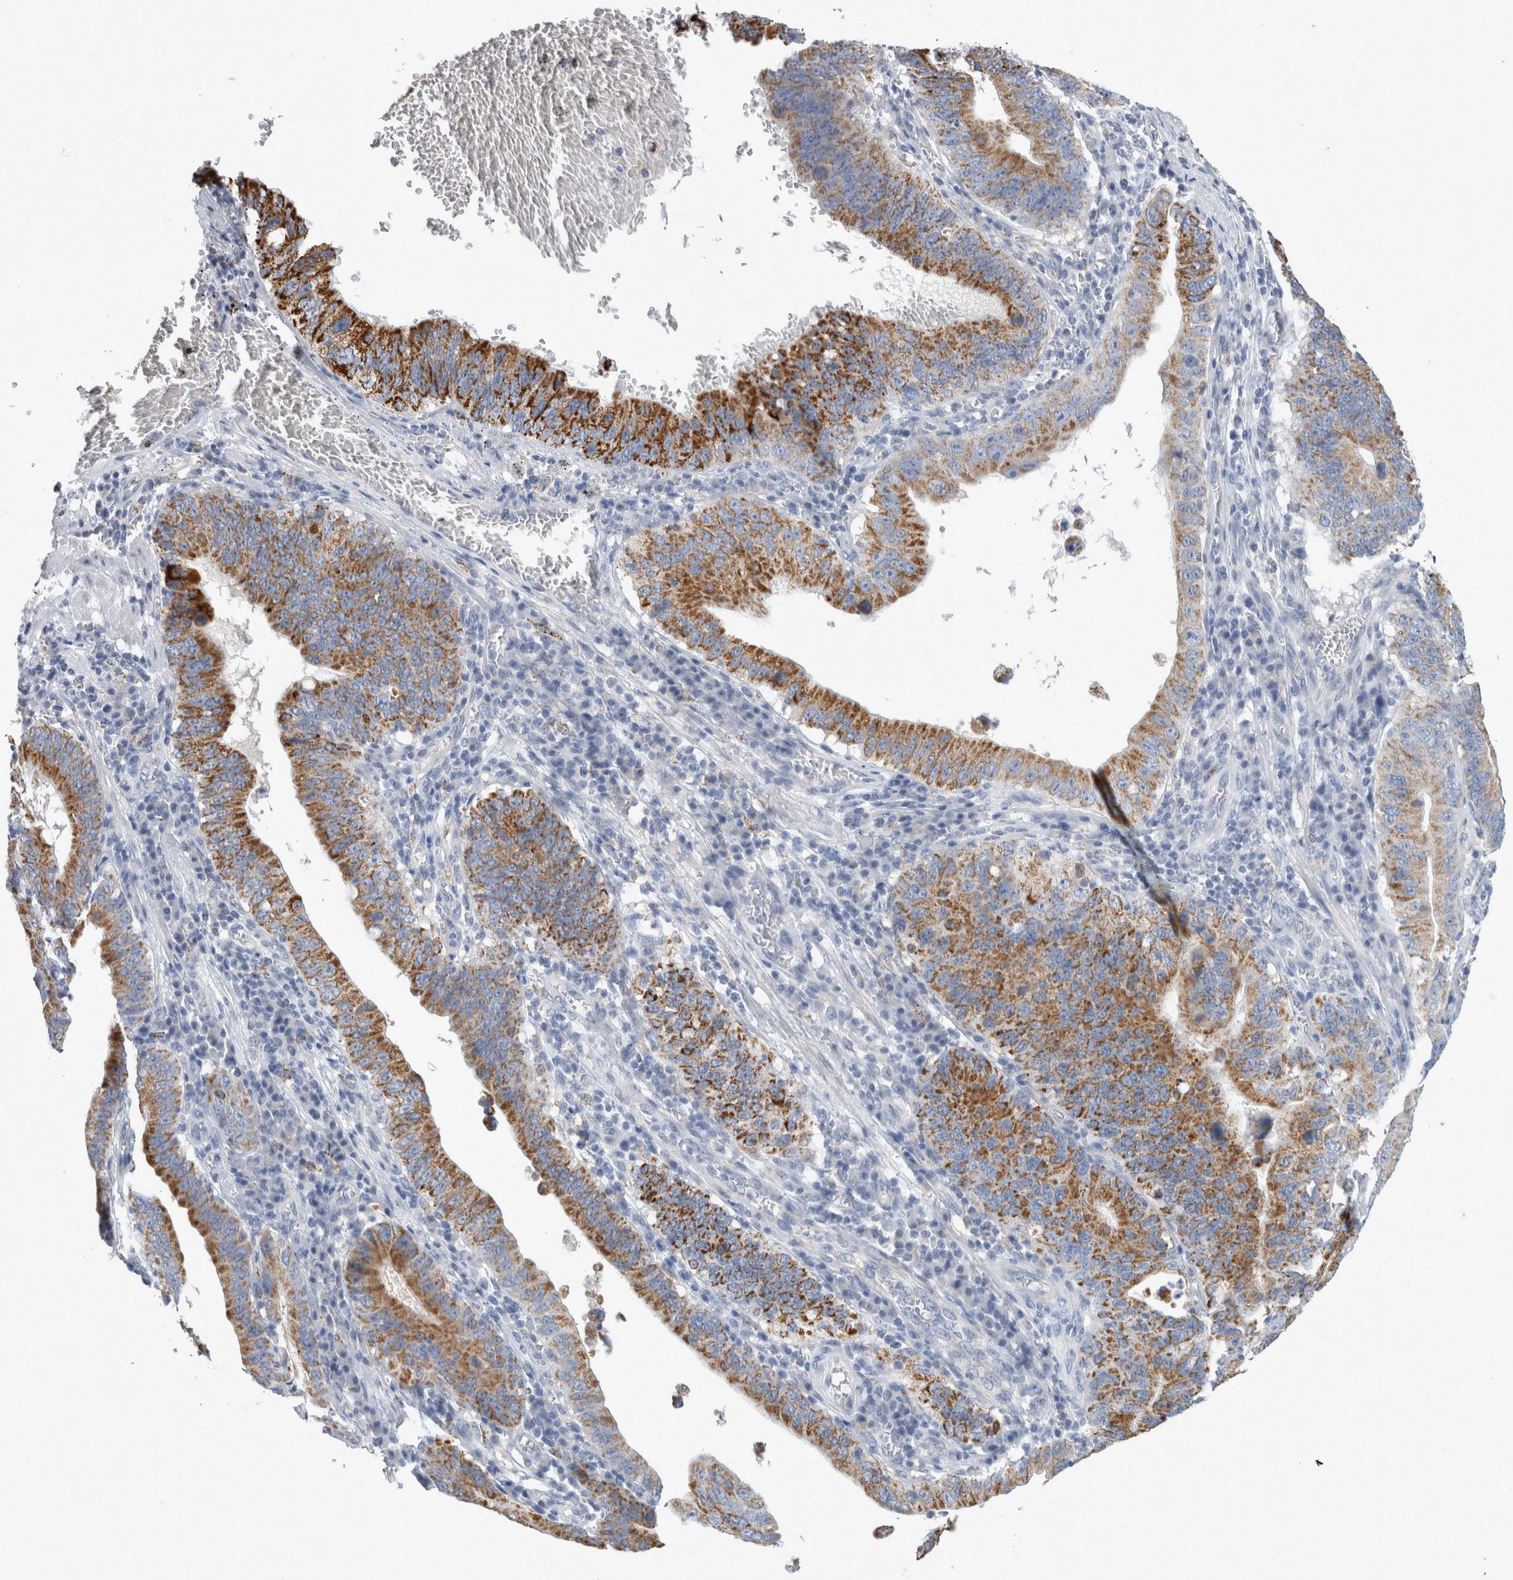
{"staining": {"intensity": "strong", "quantity": ">75%", "location": "cytoplasmic/membranous"}, "tissue": "stomach cancer", "cell_type": "Tumor cells", "image_type": "cancer", "snomed": [{"axis": "morphology", "description": "Adenocarcinoma, NOS"}, {"axis": "topography", "description": "Stomach"}, {"axis": "topography", "description": "Gastric cardia"}], "caption": "High-power microscopy captured an IHC micrograph of stomach cancer (adenocarcinoma), revealing strong cytoplasmic/membranous staining in approximately >75% of tumor cells. (DAB (3,3'-diaminobenzidine) = brown stain, brightfield microscopy at high magnification).", "gene": "GATM", "patient": {"sex": "male", "age": 59}}